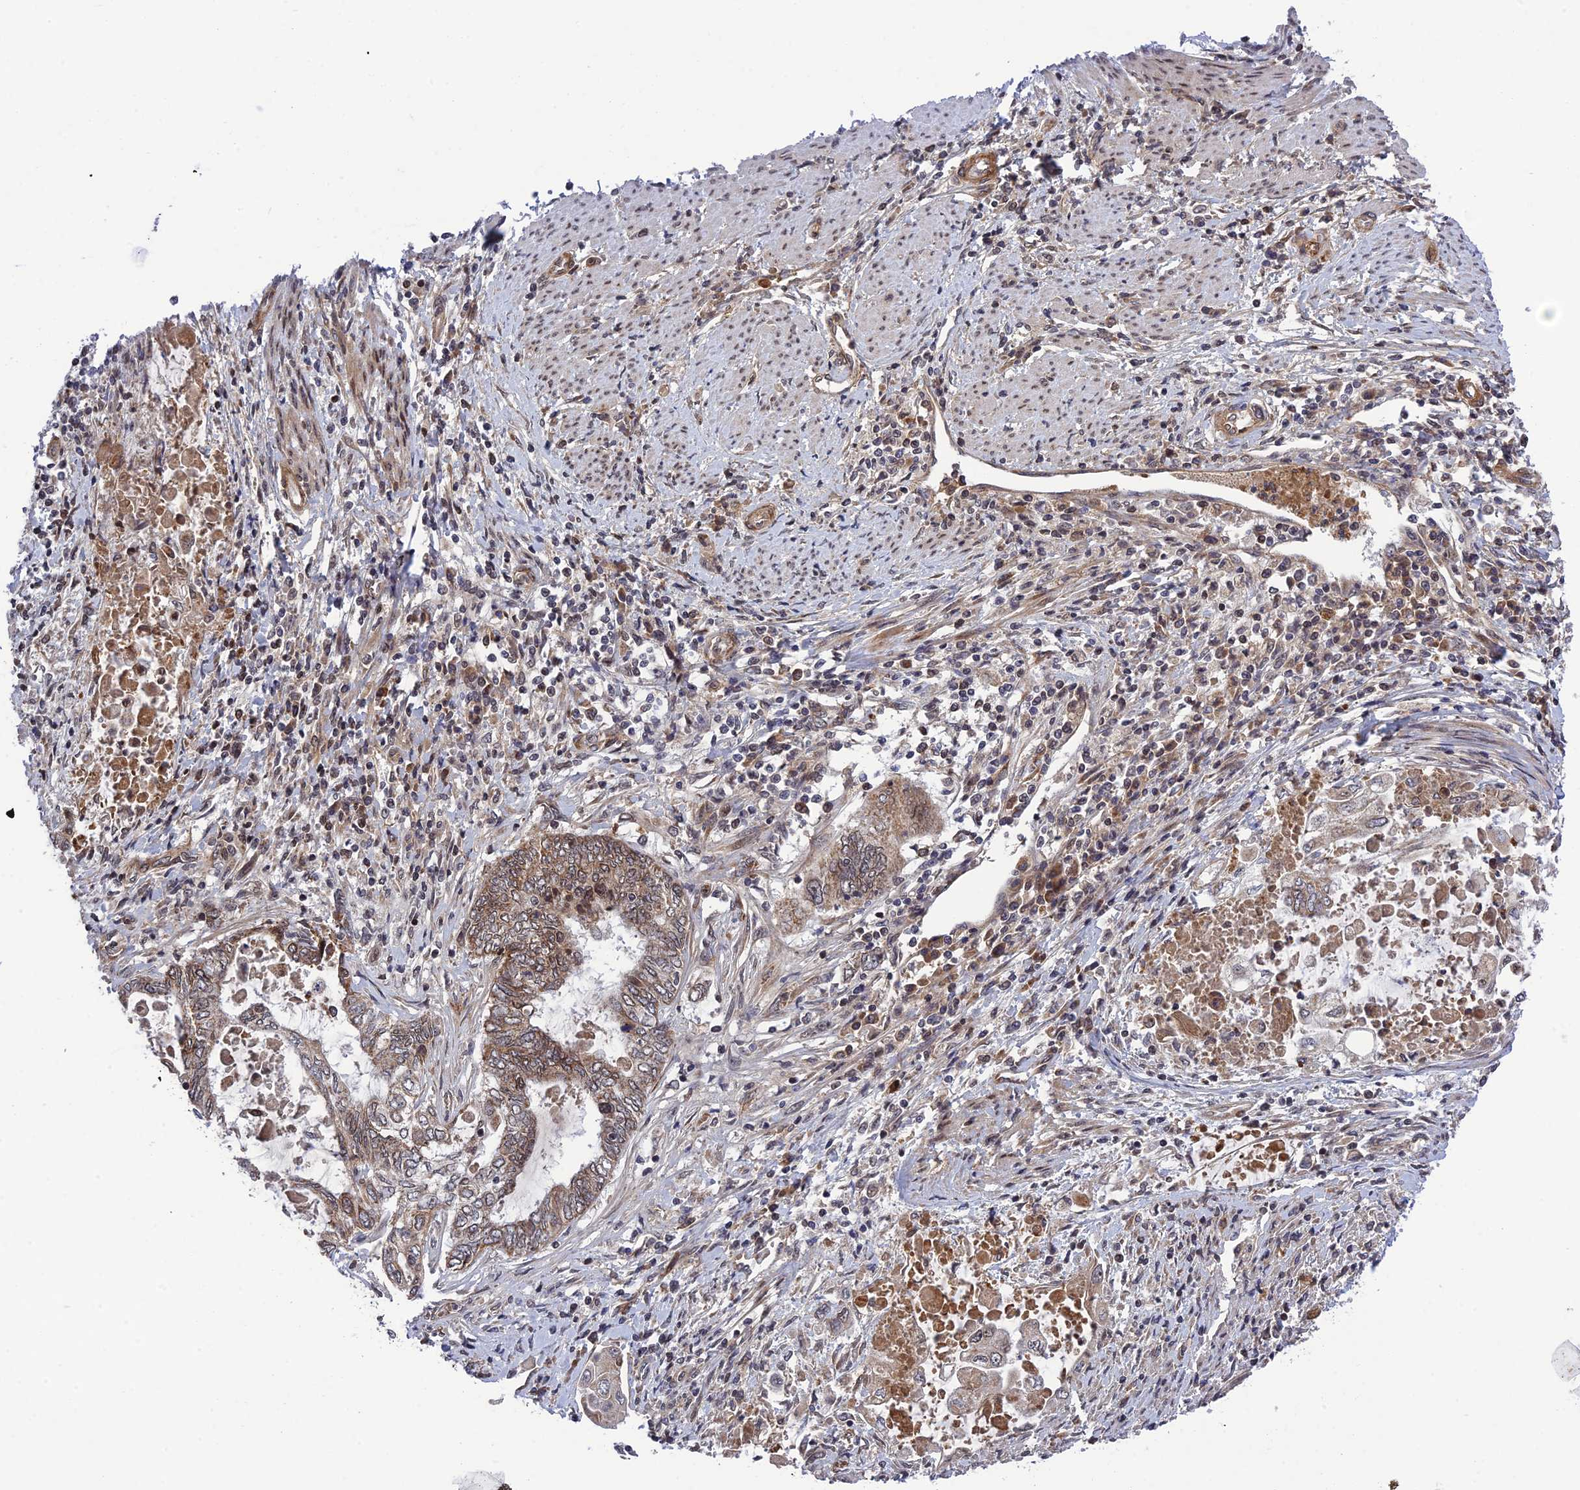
{"staining": {"intensity": "moderate", "quantity": "25%-75%", "location": "cytoplasmic/membranous,nuclear"}, "tissue": "endometrial cancer", "cell_type": "Tumor cells", "image_type": "cancer", "snomed": [{"axis": "morphology", "description": "Adenocarcinoma, NOS"}, {"axis": "topography", "description": "Uterus"}, {"axis": "topography", "description": "Endometrium"}], "caption": "There is medium levels of moderate cytoplasmic/membranous and nuclear expression in tumor cells of endometrial cancer, as demonstrated by immunohistochemical staining (brown color).", "gene": "REXO1", "patient": {"sex": "female", "age": 70}}